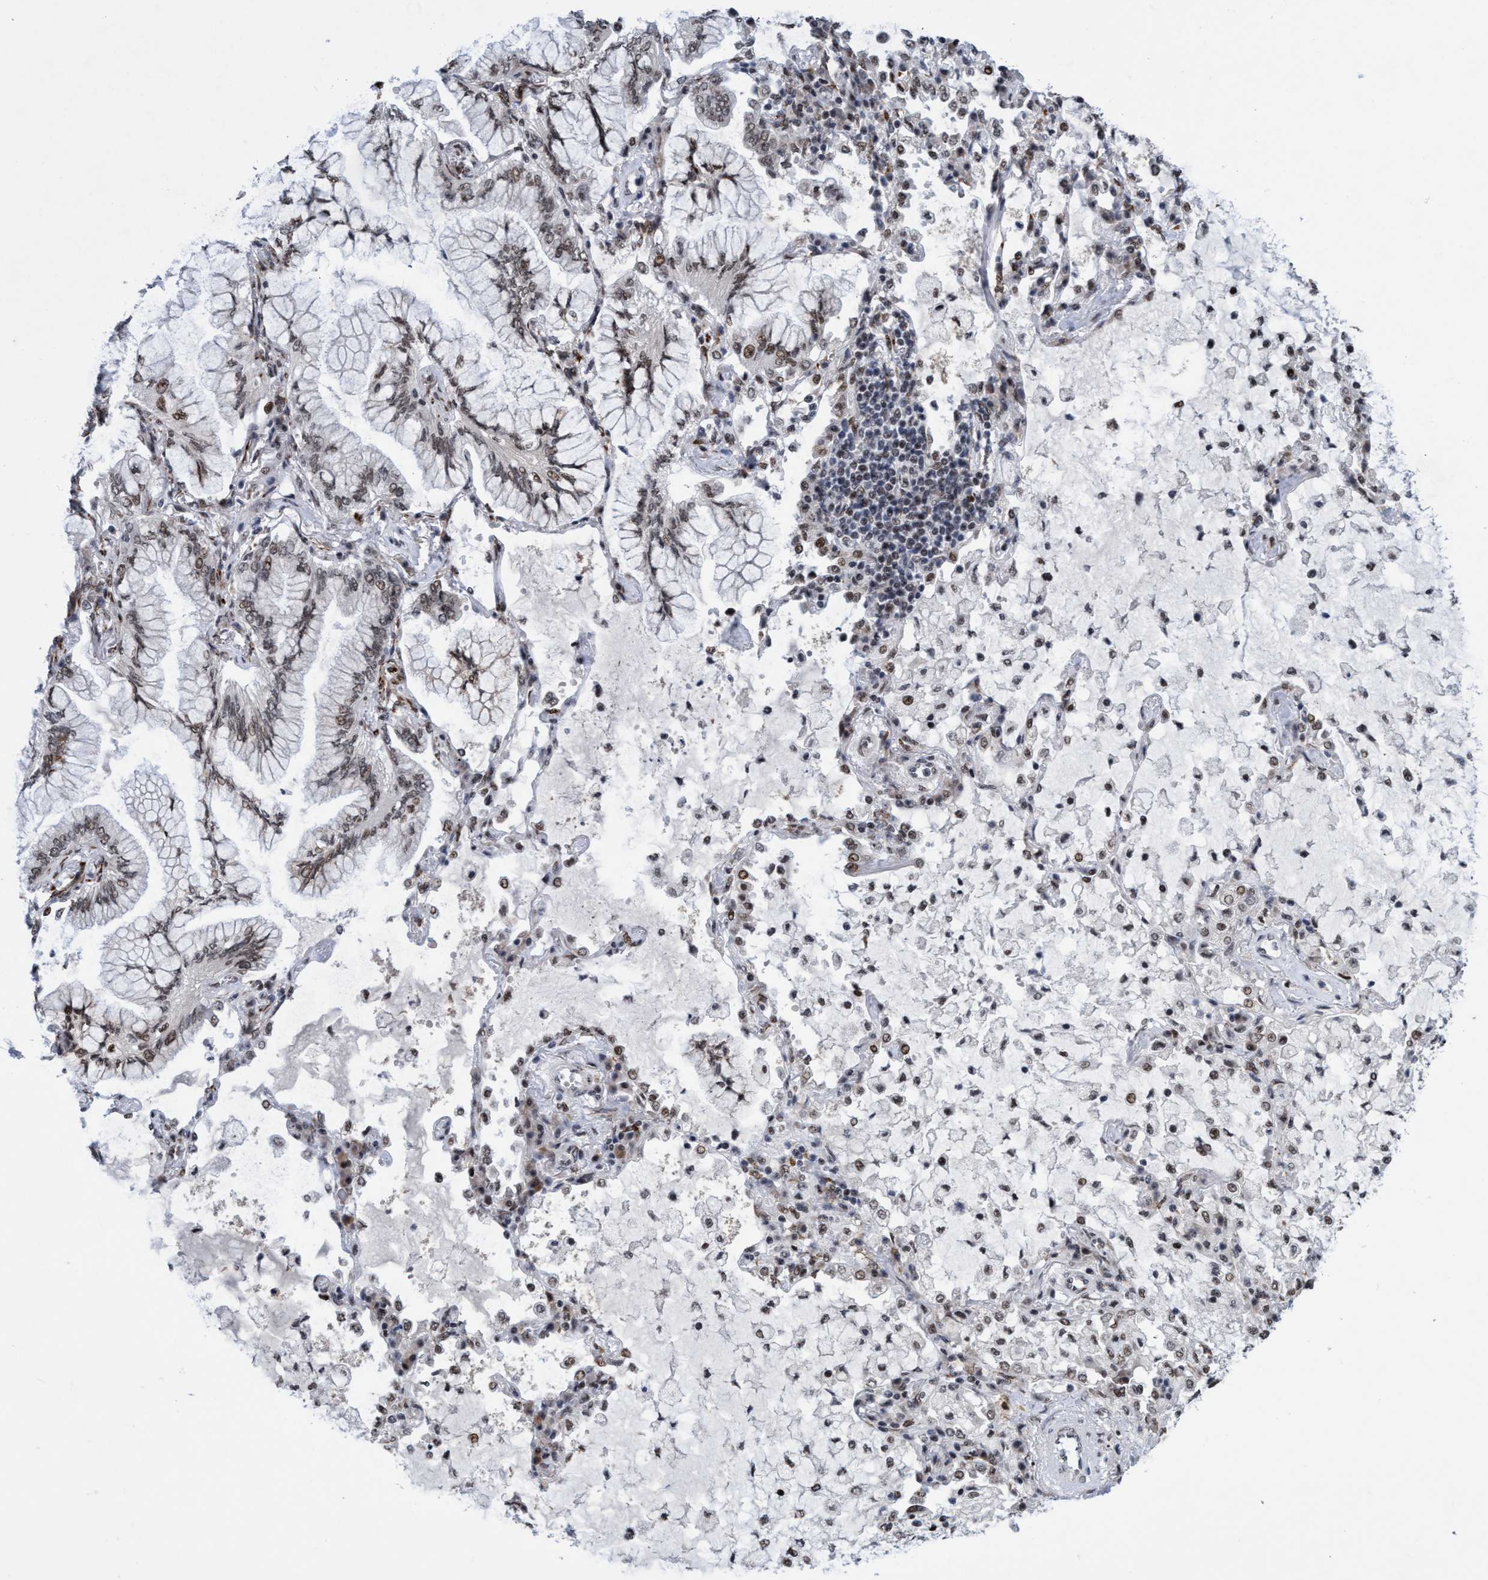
{"staining": {"intensity": "weak", "quantity": ">75%", "location": "nuclear"}, "tissue": "lung cancer", "cell_type": "Tumor cells", "image_type": "cancer", "snomed": [{"axis": "morphology", "description": "Adenocarcinoma, NOS"}, {"axis": "topography", "description": "Lung"}], "caption": "Immunohistochemistry (IHC) histopathology image of neoplastic tissue: lung cancer (adenocarcinoma) stained using IHC exhibits low levels of weak protein expression localized specifically in the nuclear of tumor cells, appearing as a nuclear brown color.", "gene": "GLT6D1", "patient": {"sex": "female", "age": 70}}